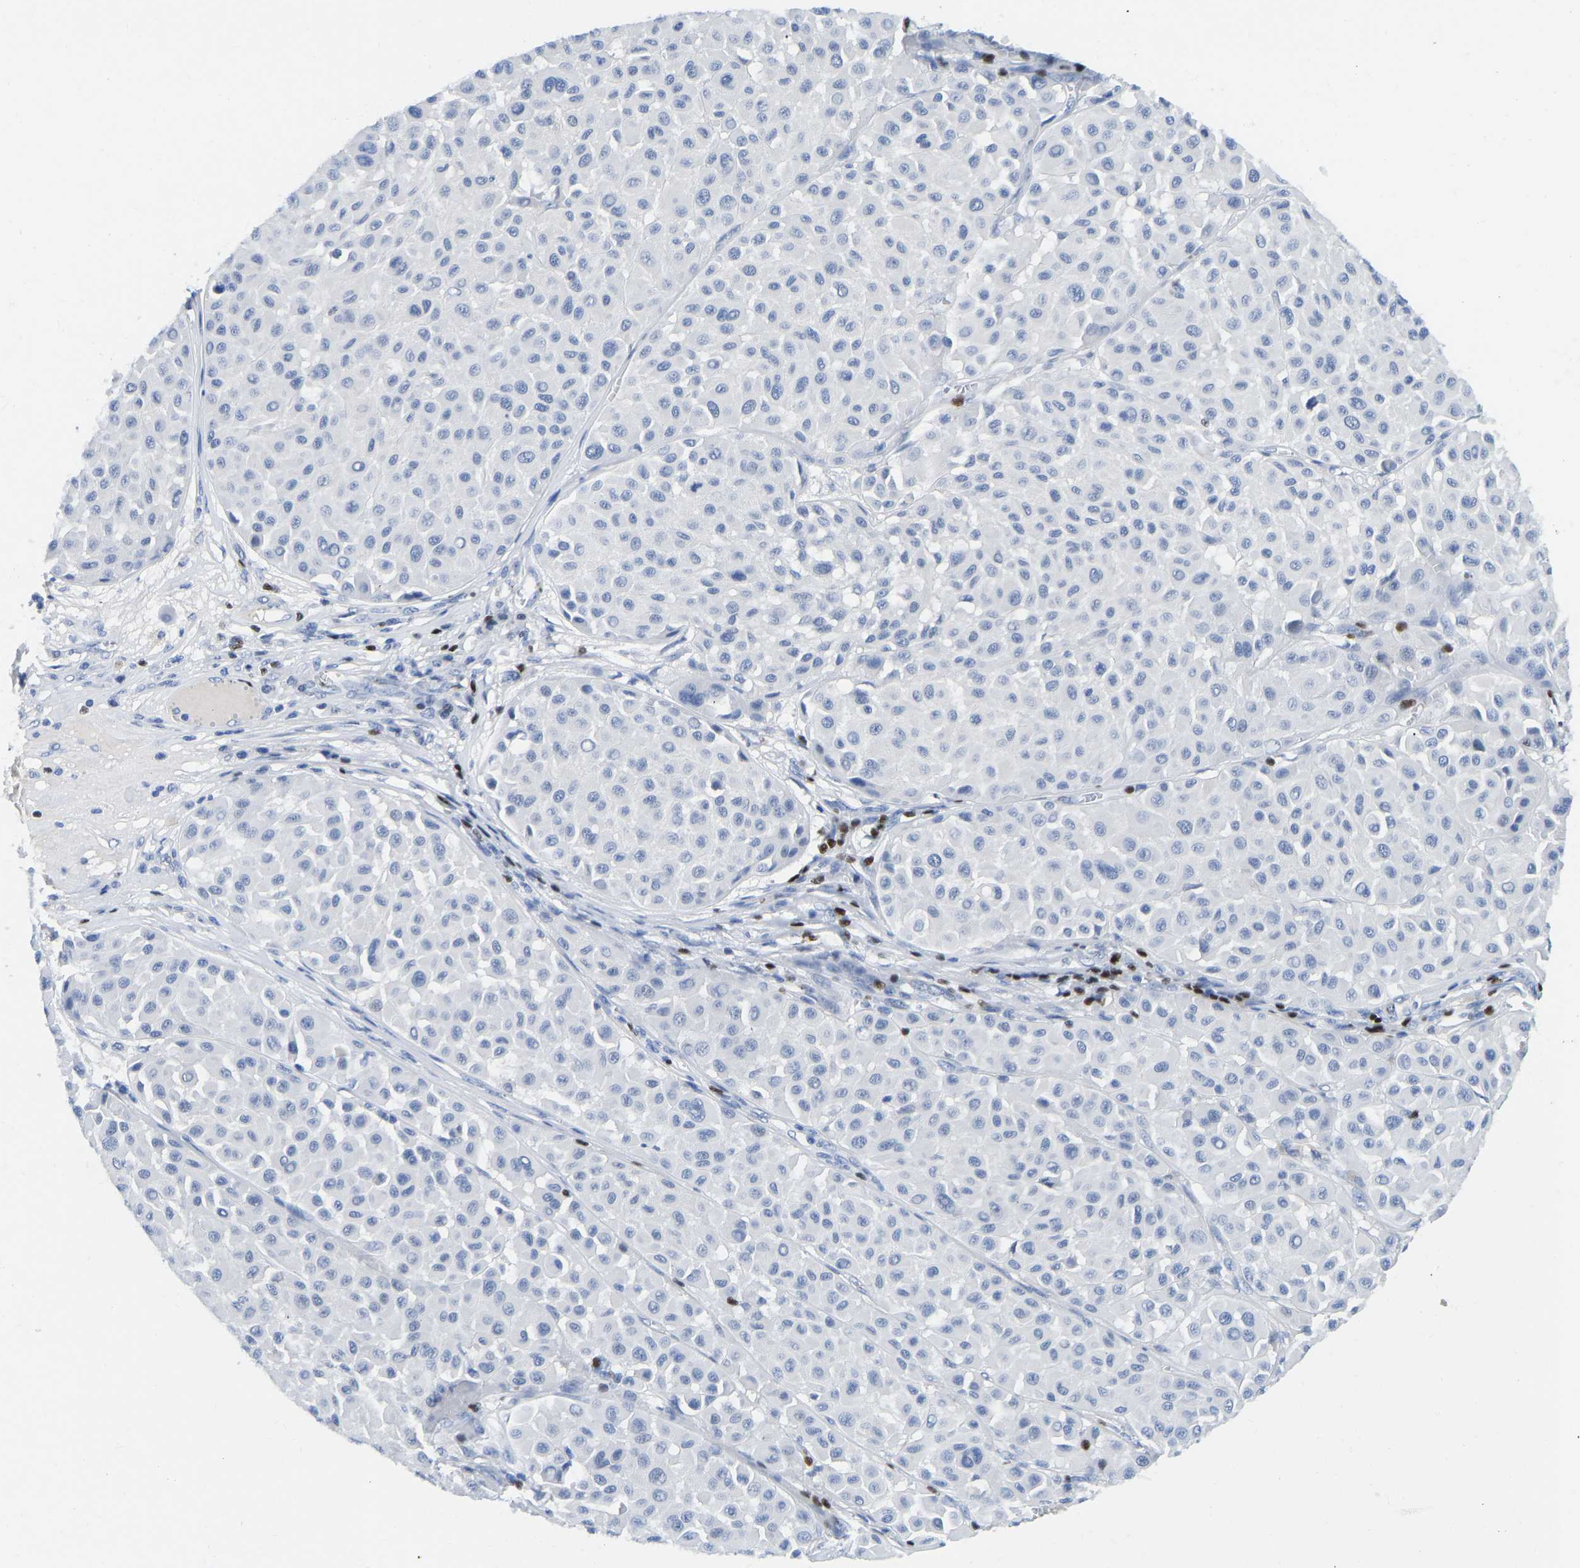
{"staining": {"intensity": "negative", "quantity": "none", "location": "none"}, "tissue": "melanoma", "cell_type": "Tumor cells", "image_type": "cancer", "snomed": [{"axis": "morphology", "description": "Malignant melanoma, Metastatic site"}, {"axis": "topography", "description": "Soft tissue"}], "caption": "Immunohistochemistry photomicrograph of human malignant melanoma (metastatic site) stained for a protein (brown), which reveals no expression in tumor cells.", "gene": "TCF7", "patient": {"sex": "male", "age": 41}}